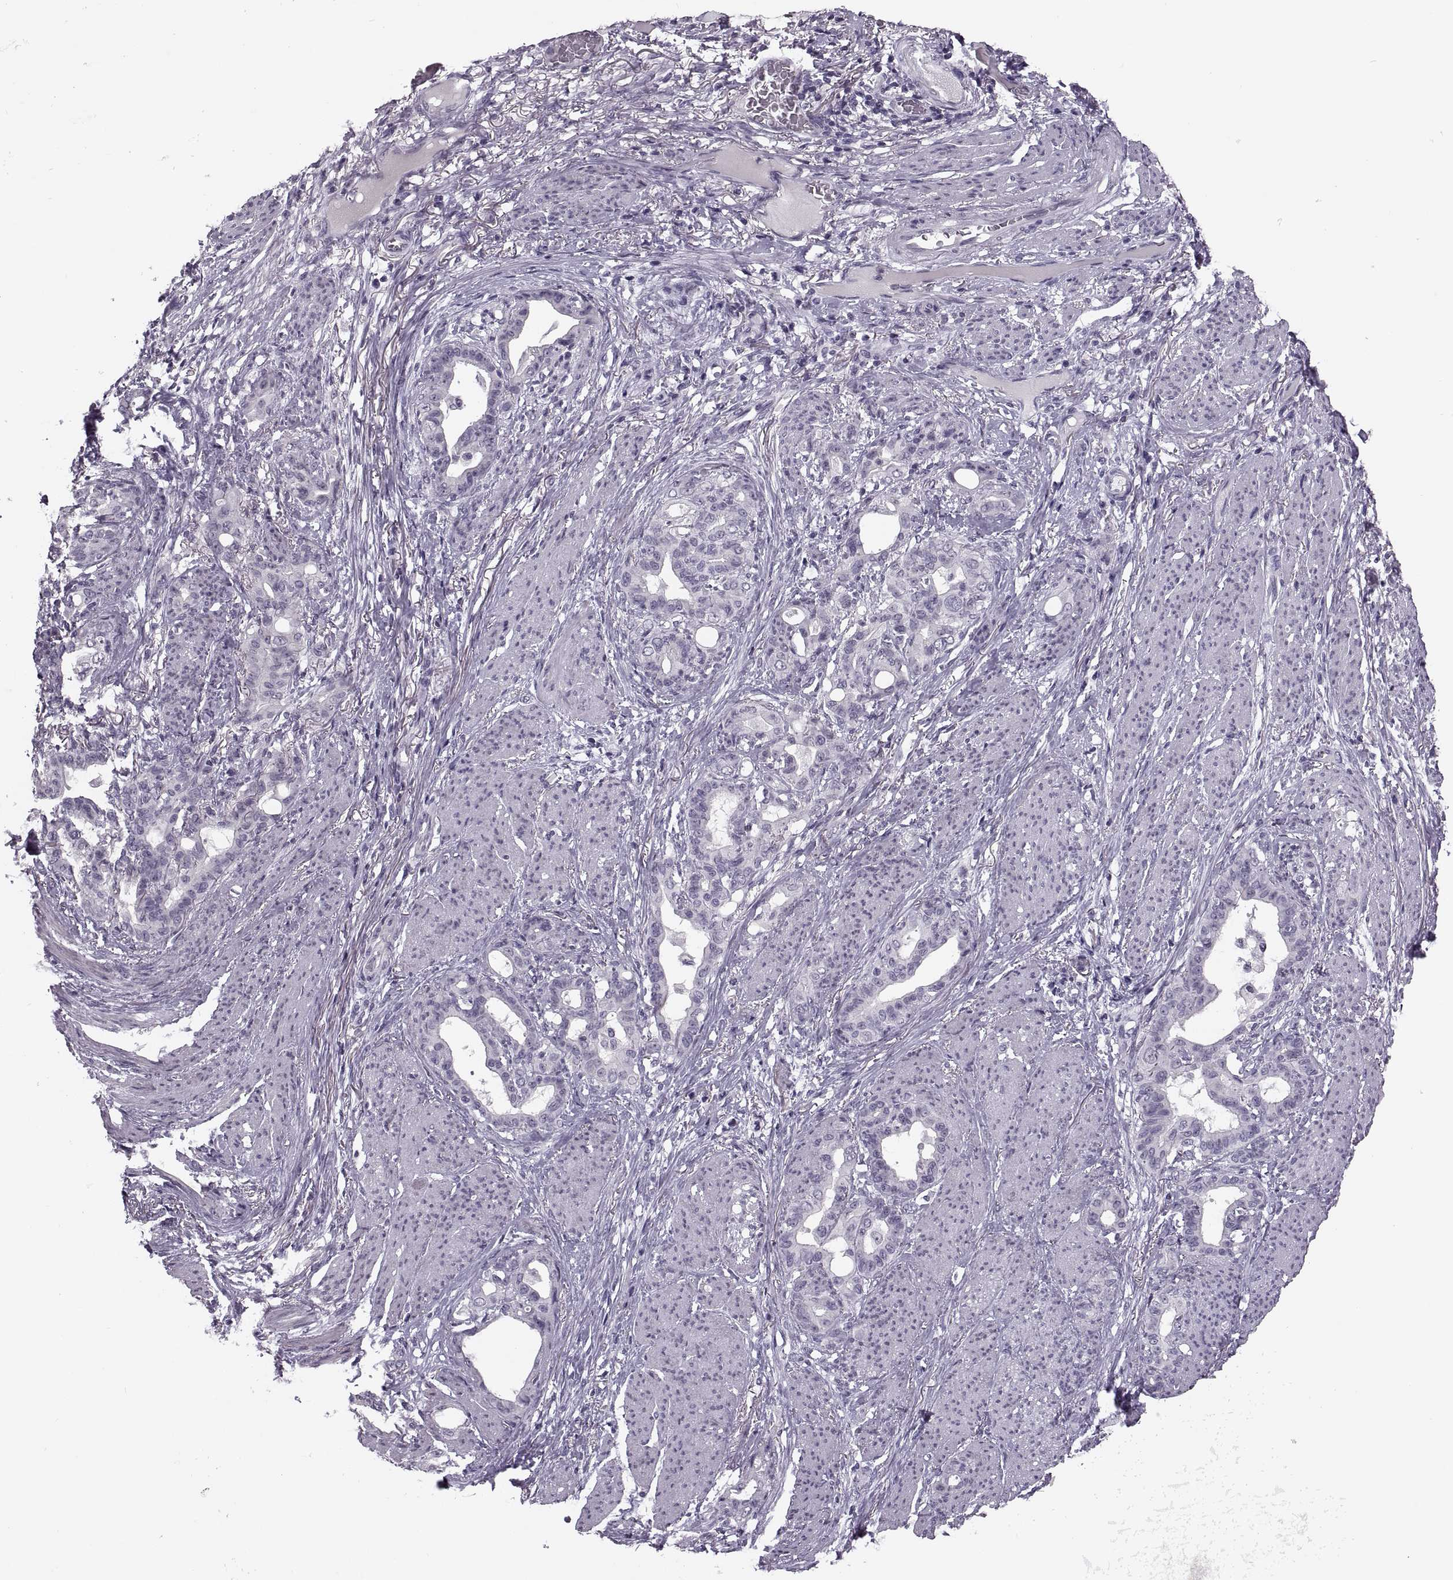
{"staining": {"intensity": "negative", "quantity": "none", "location": "none"}, "tissue": "stomach cancer", "cell_type": "Tumor cells", "image_type": "cancer", "snomed": [{"axis": "morphology", "description": "Normal tissue, NOS"}, {"axis": "morphology", "description": "Adenocarcinoma, NOS"}, {"axis": "topography", "description": "Esophagus"}, {"axis": "topography", "description": "Stomach, upper"}], "caption": "The micrograph displays no significant staining in tumor cells of stomach cancer (adenocarcinoma).", "gene": "PAGE5", "patient": {"sex": "male", "age": 62}}